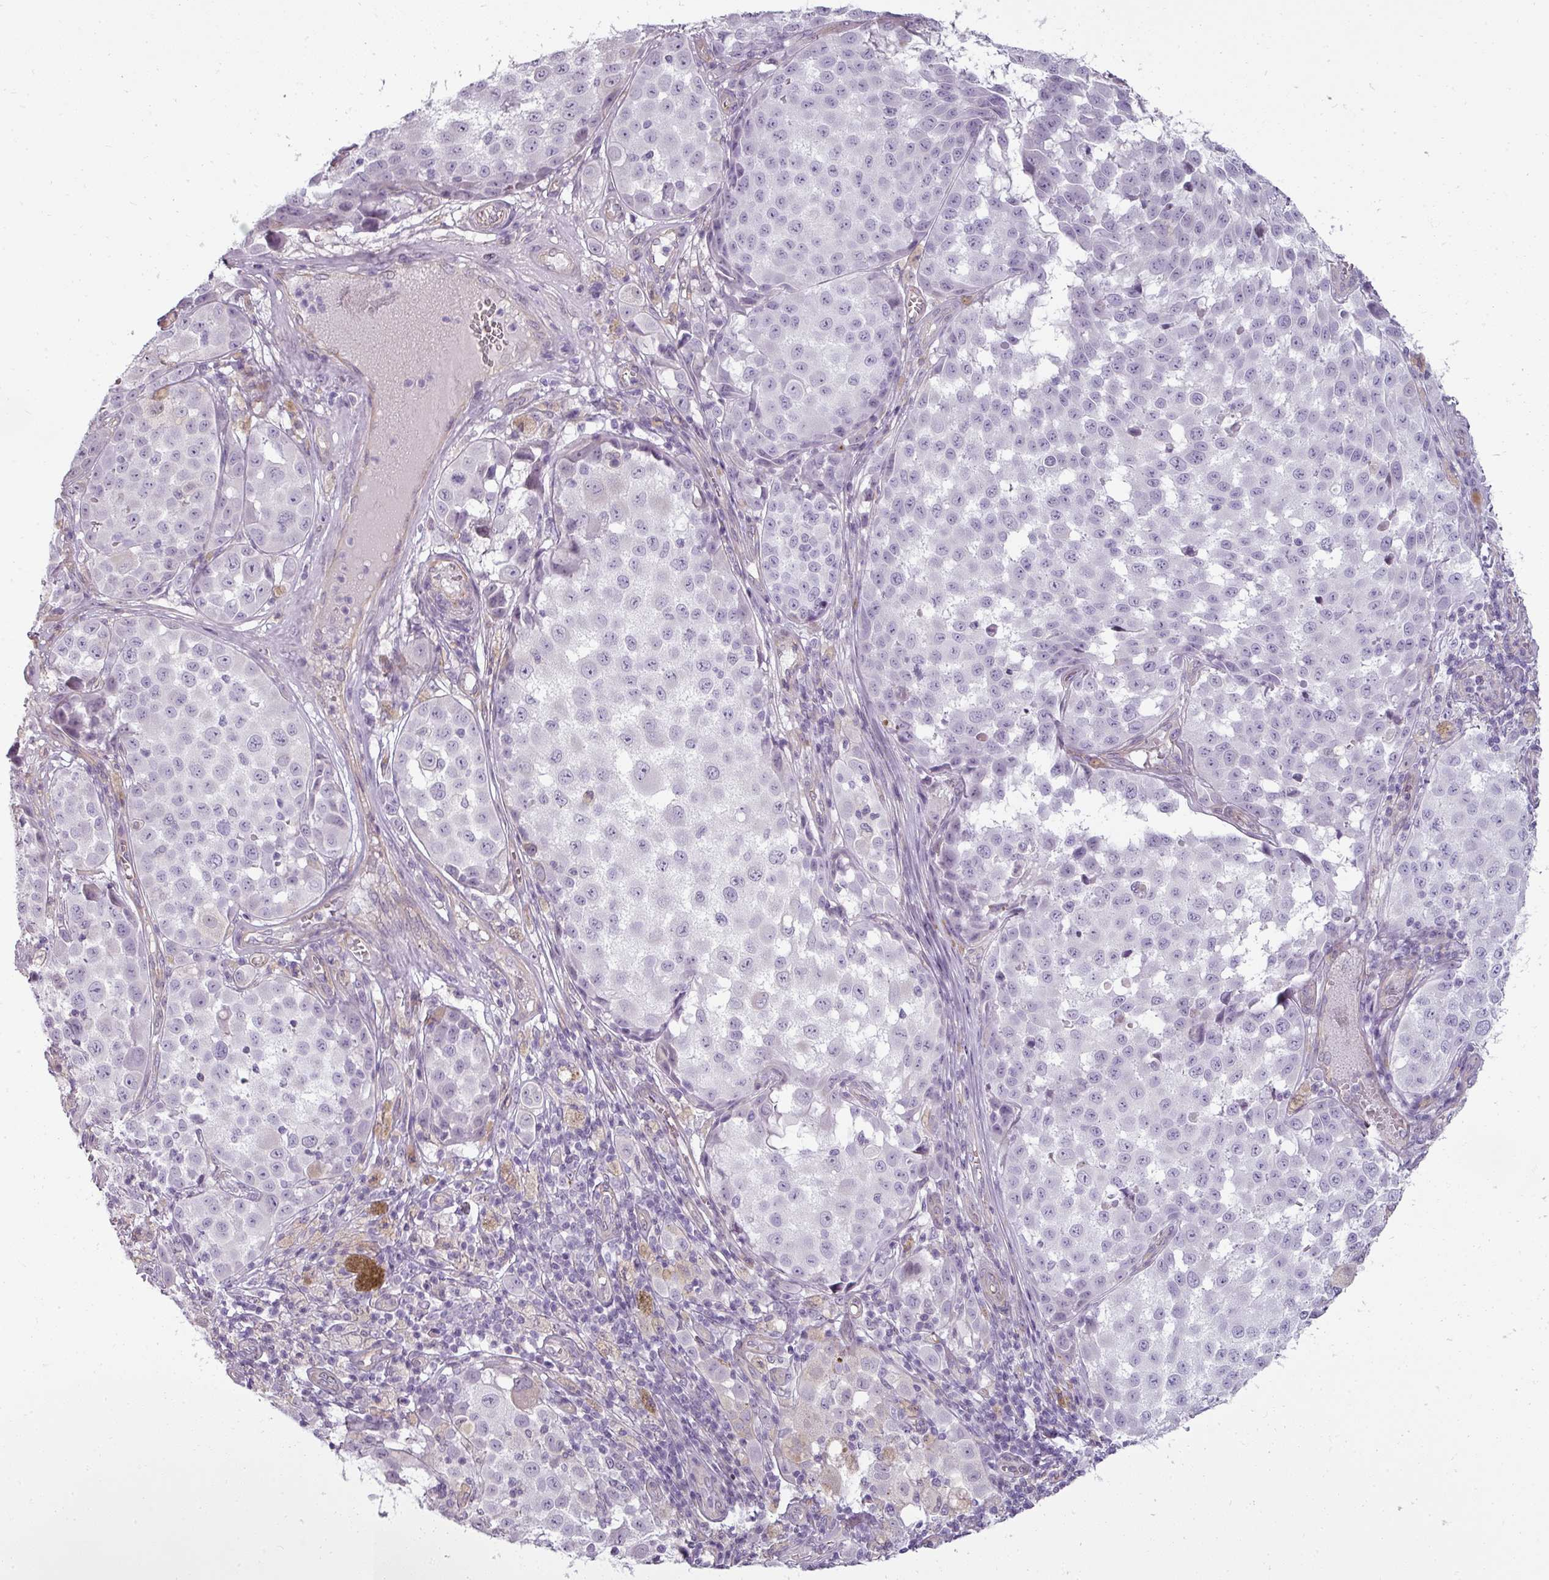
{"staining": {"intensity": "negative", "quantity": "none", "location": "none"}, "tissue": "melanoma", "cell_type": "Tumor cells", "image_type": "cancer", "snomed": [{"axis": "morphology", "description": "Malignant melanoma, NOS"}, {"axis": "topography", "description": "Skin"}], "caption": "There is no significant expression in tumor cells of melanoma.", "gene": "ASB1", "patient": {"sex": "male", "age": 64}}